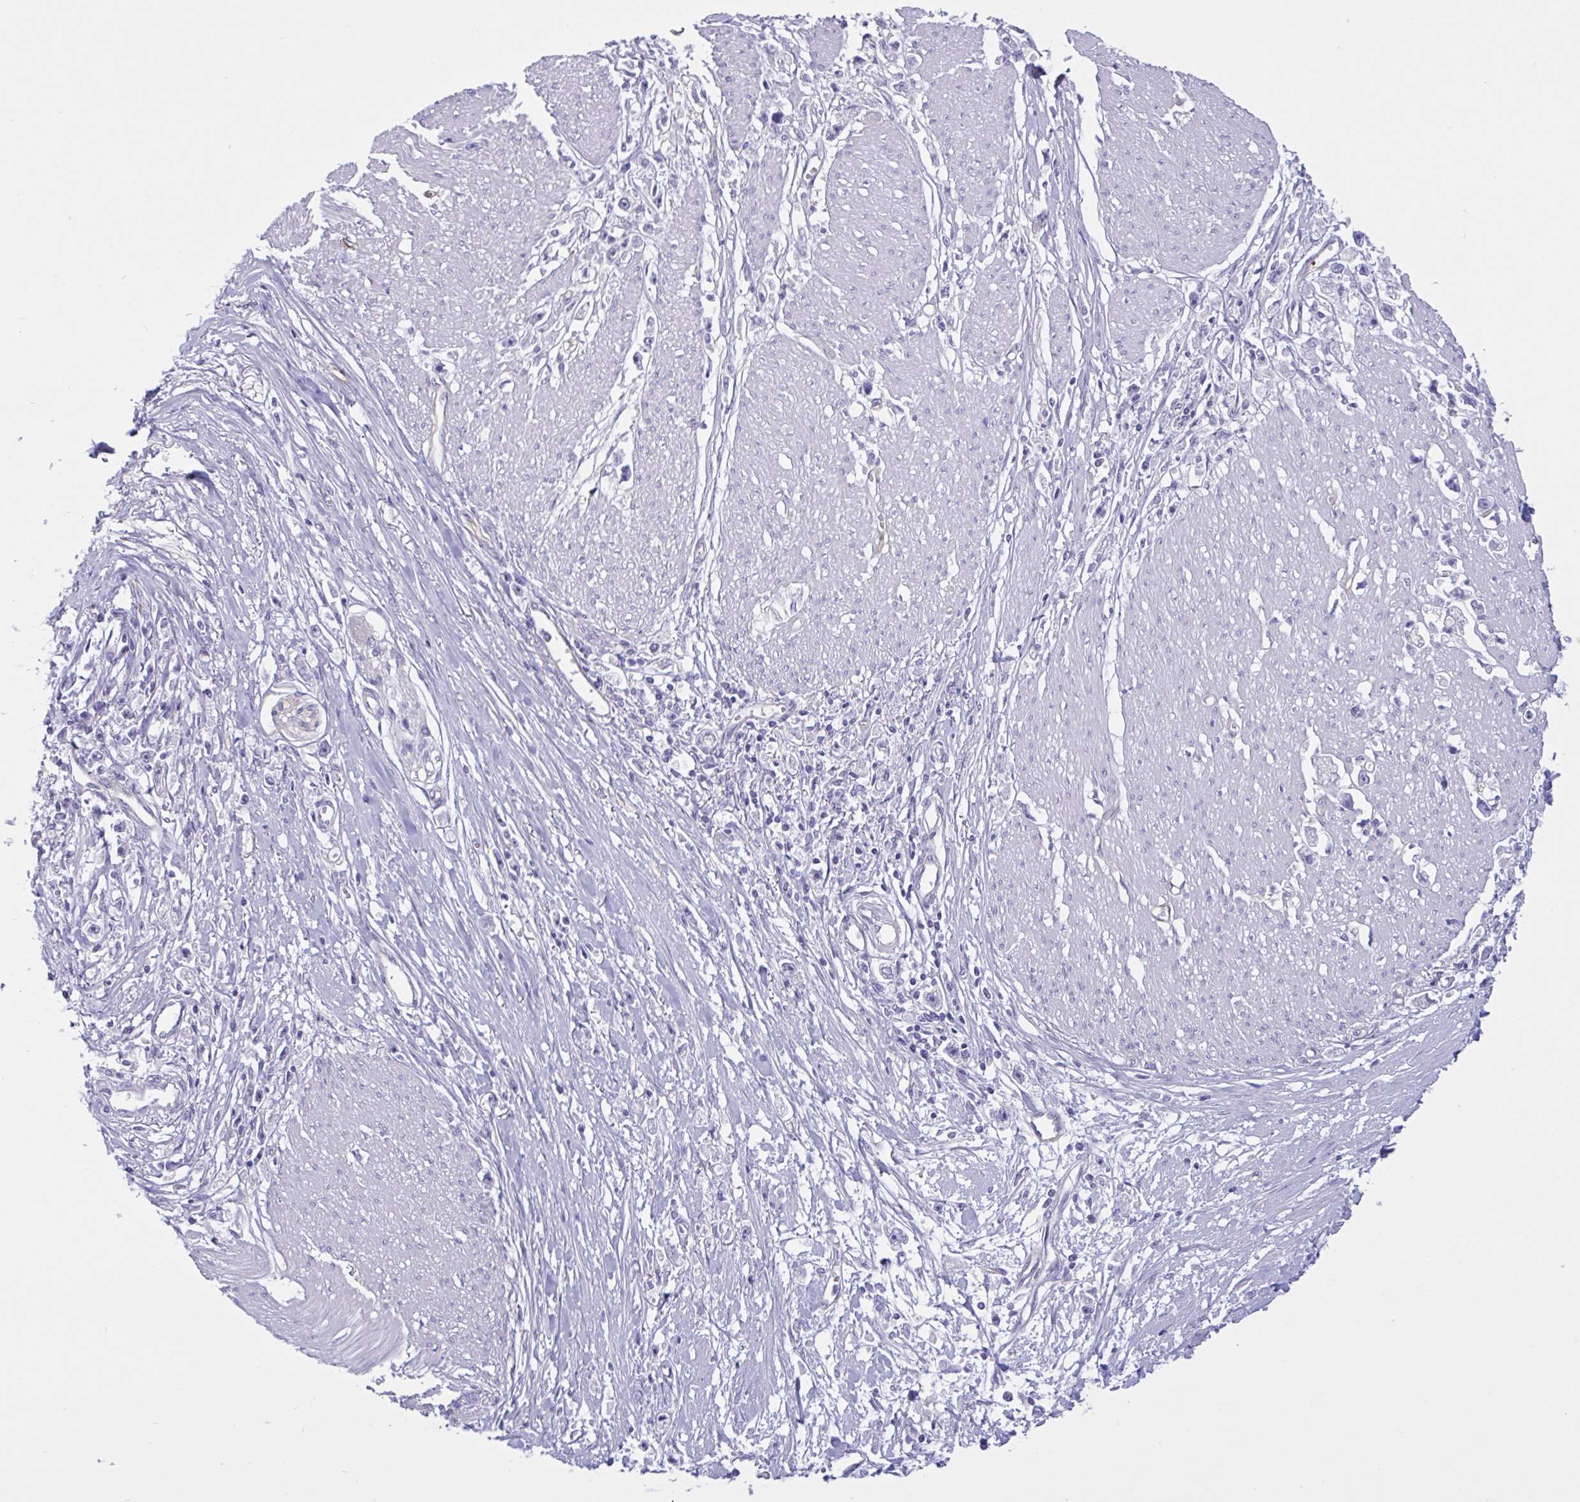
{"staining": {"intensity": "negative", "quantity": "none", "location": "none"}, "tissue": "stomach cancer", "cell_type": "Tumor cells", "image_type": "cancer", "snomed": [{"axis": "morphology", "description": "Adenocarcinoma, NOS"}, {"axis": "topography", "description": "Stomach"}], "caption": "This image is of stomach cancer (adenocarcinoma) stained with immunohistochemistry (IHC) to label a protein in brown with the nuclei are counter-stained blue. There is no staining in tumor cells. (Brightfield microscopy of DAB IHC at high magnification).", "gene": "RPL22L1", "patient": {"sex": "female", "age": 59}}